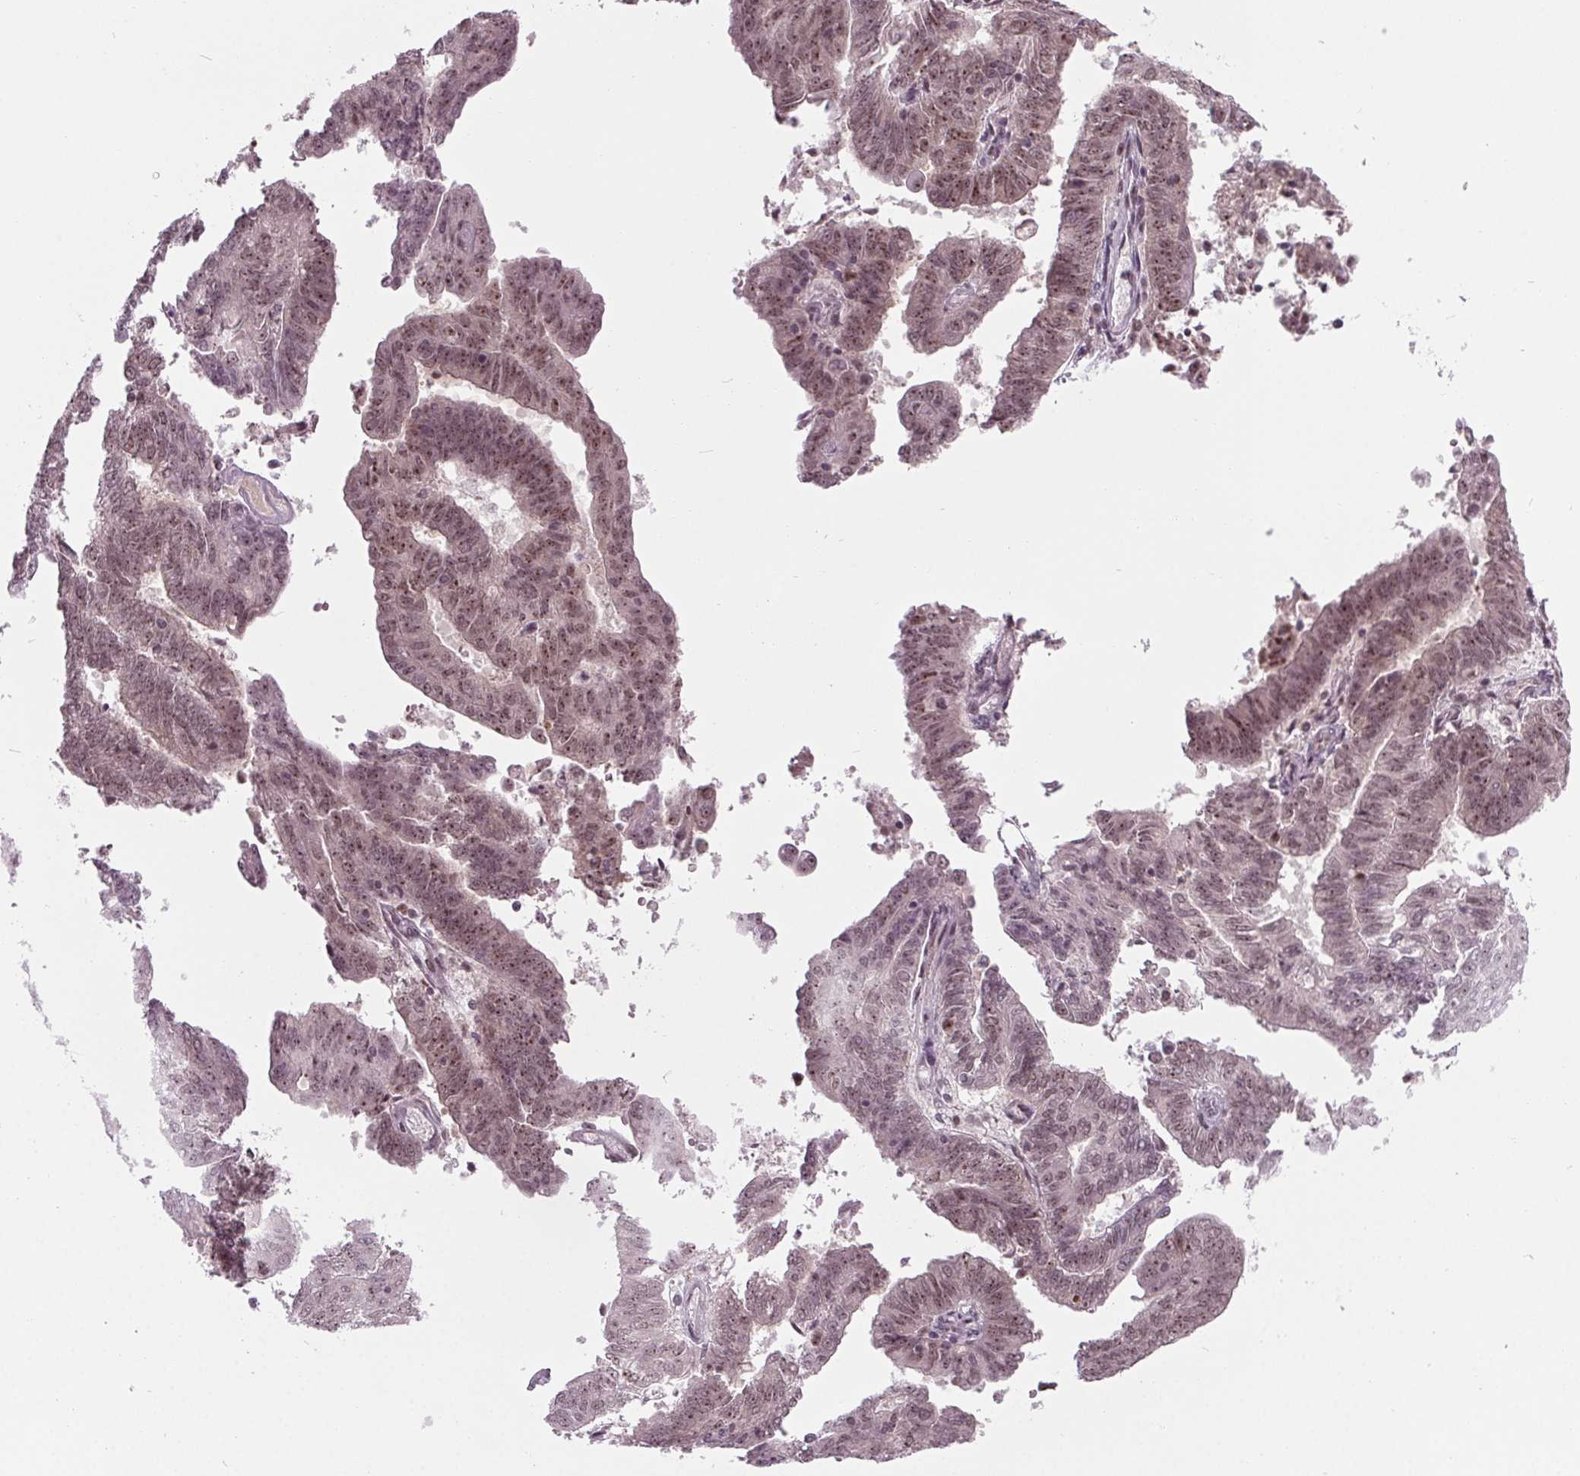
{"staining": {"intensity": "weak", "quantity": ">75%", "location": "nuclear"}, "tissue": "endometrial cancer", "cell_type": "Tumor cells", "image_type": "cancer", "snomed": [{"axis": "morphology", "description": "Adenocarcinoma, NOS"}, {"axis": "topography", "description": "Endometrium"}], "caption": "Human adenocarcinoma (endometrial) stained for a protein (brown) demonstrates weak nuclear positive staining in approximately >75% of tumor cells.", "gene": "DDX41", "patient": {"sex": "female", "age": 82}}